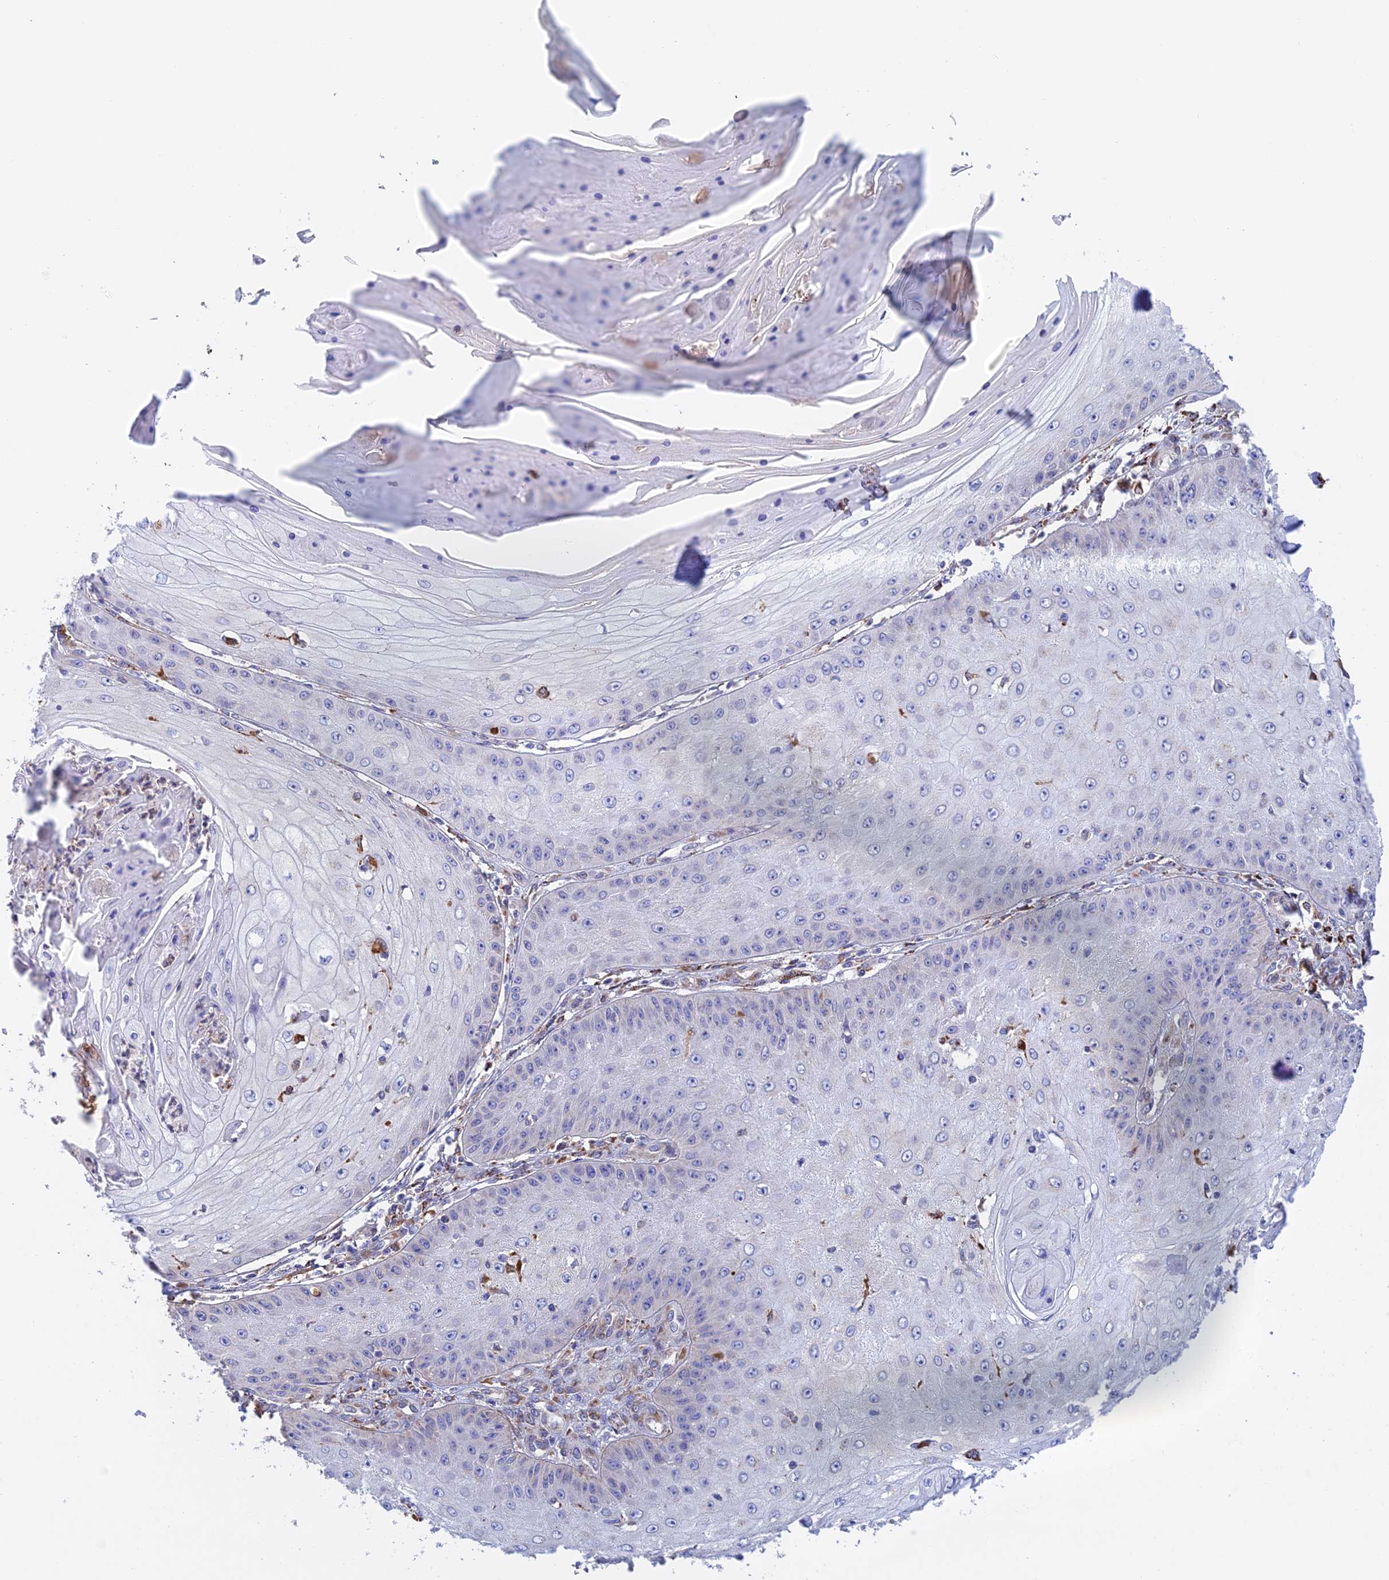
{"staining": {"intensity": "negative", "quantity": "none", "location": "none"}, "tissue": "skin cancer", "cell_type": "Tumor cells", "image_type": "cancer", "snomed": [{"axis": "morphology", "description": "Squamous cell carcinoma, NOS"}, {"axis": "topography", "description": "Skin"}], "caption": "Immunohistochemistry photomicrograph of neoplastic tissue: skin squamous cell carcinoma stained with DAB (3,3'-diaminobenzidine) displays no significant protein expression in tumor cells.", "gene": "VKORC1", "patient": {"sex": "male", "age": 70}}